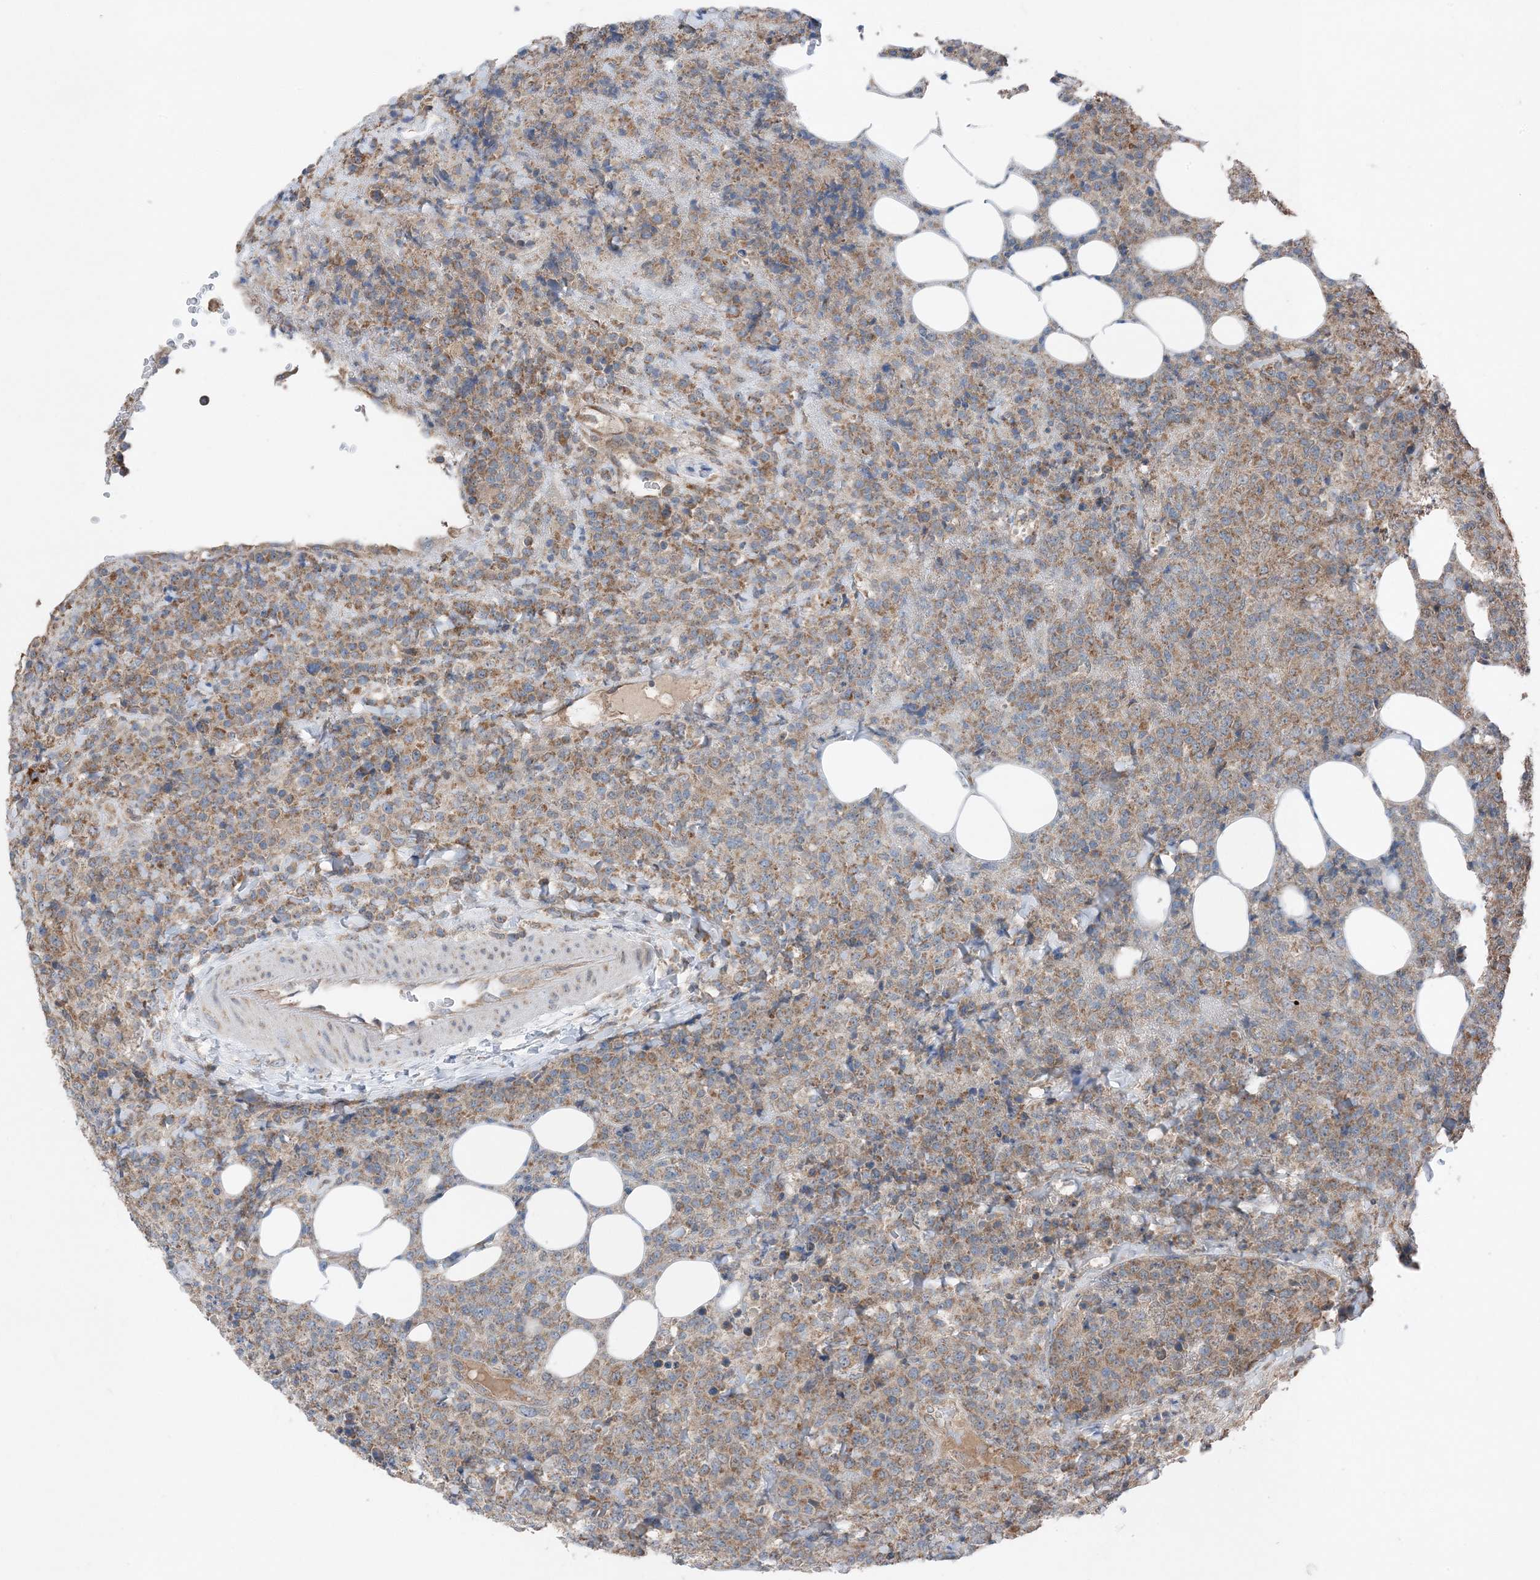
{"staining": {"intensity": "moderate", "quantity": "25%-75%", "location": "cytoplasmic/membranous"}, "tissue": "lymphoma", "cell_type": "Tumor cells", "image_type": "cancer", "snomed": [{"axis": "morphology", "description": "Malignant lymphoma, non-Hodgkin's type, High grade"}, {"axis": "topography", "description": "Lymph node"}], "caption": "A high-resolution photomicrograph shows immunohistochemistry (IHC) staining of lymphoma, which reveals moderate cytoplasmic/membranous positivity in approximately 25%-75% of tumor cells.", "gene": "DHX30", "patient": {"sex": "male", "age": 13}}